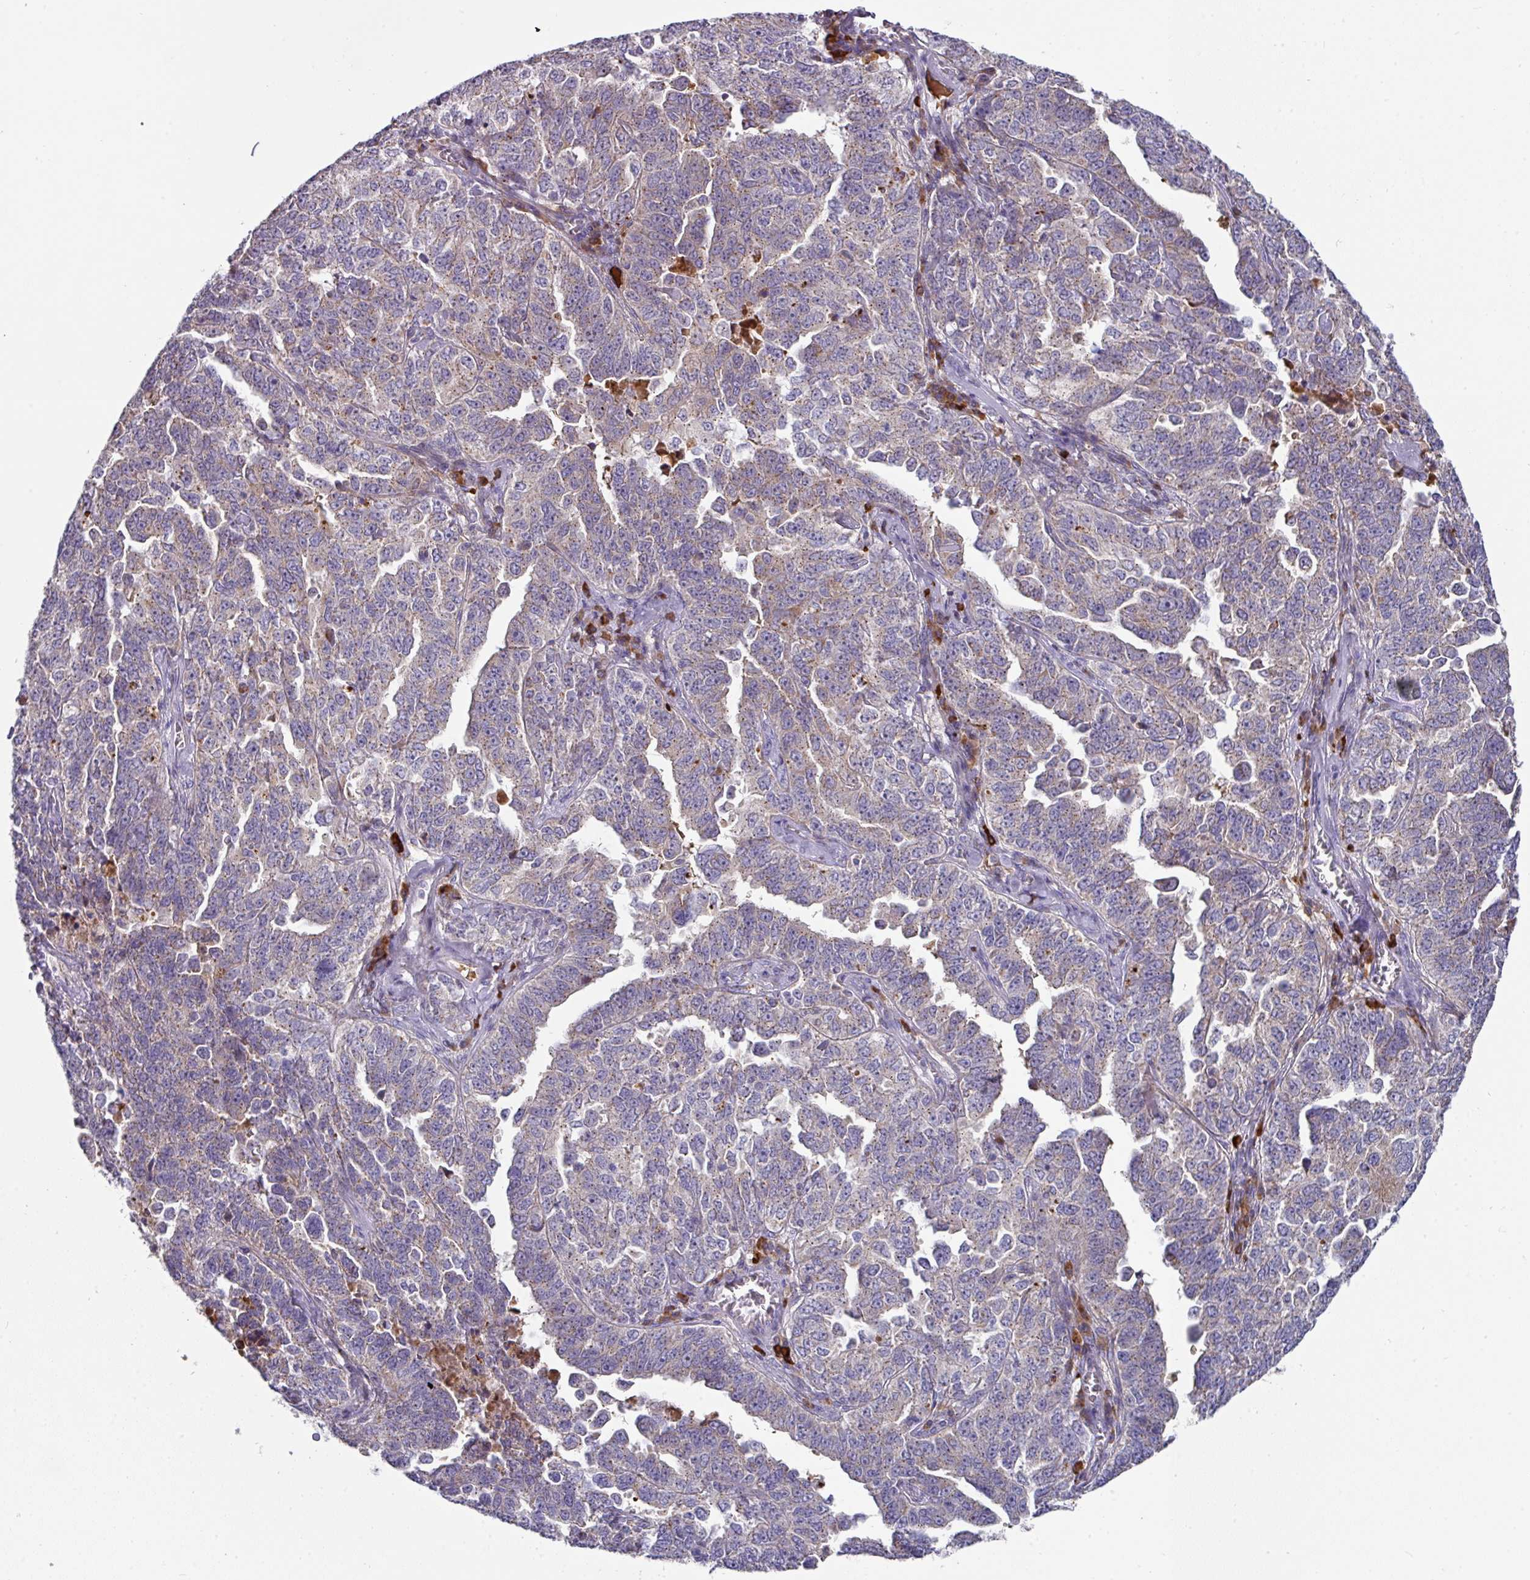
{"staining": {"intensity": "weak", "quantity": "25%-75%", "location": "cytoplasmic/membranous"}, "tissue": "ovarian cancer", "cell_type": "Tumor cells", "image_type": "cancer", "snomed": [{"axis": "morphology", "description": "Carcinoma, endometroid"}, {"axis": "topography", "description": "Ovary"}], "caption": "Weak cytoplasmic/membranous staining for a protein is appreciated in about 25%-75% of tumor cells of ovarian cancer using immunohistochemistry.", "gene": "IL4R", "patient": {"sex": "female", "age": 62}}